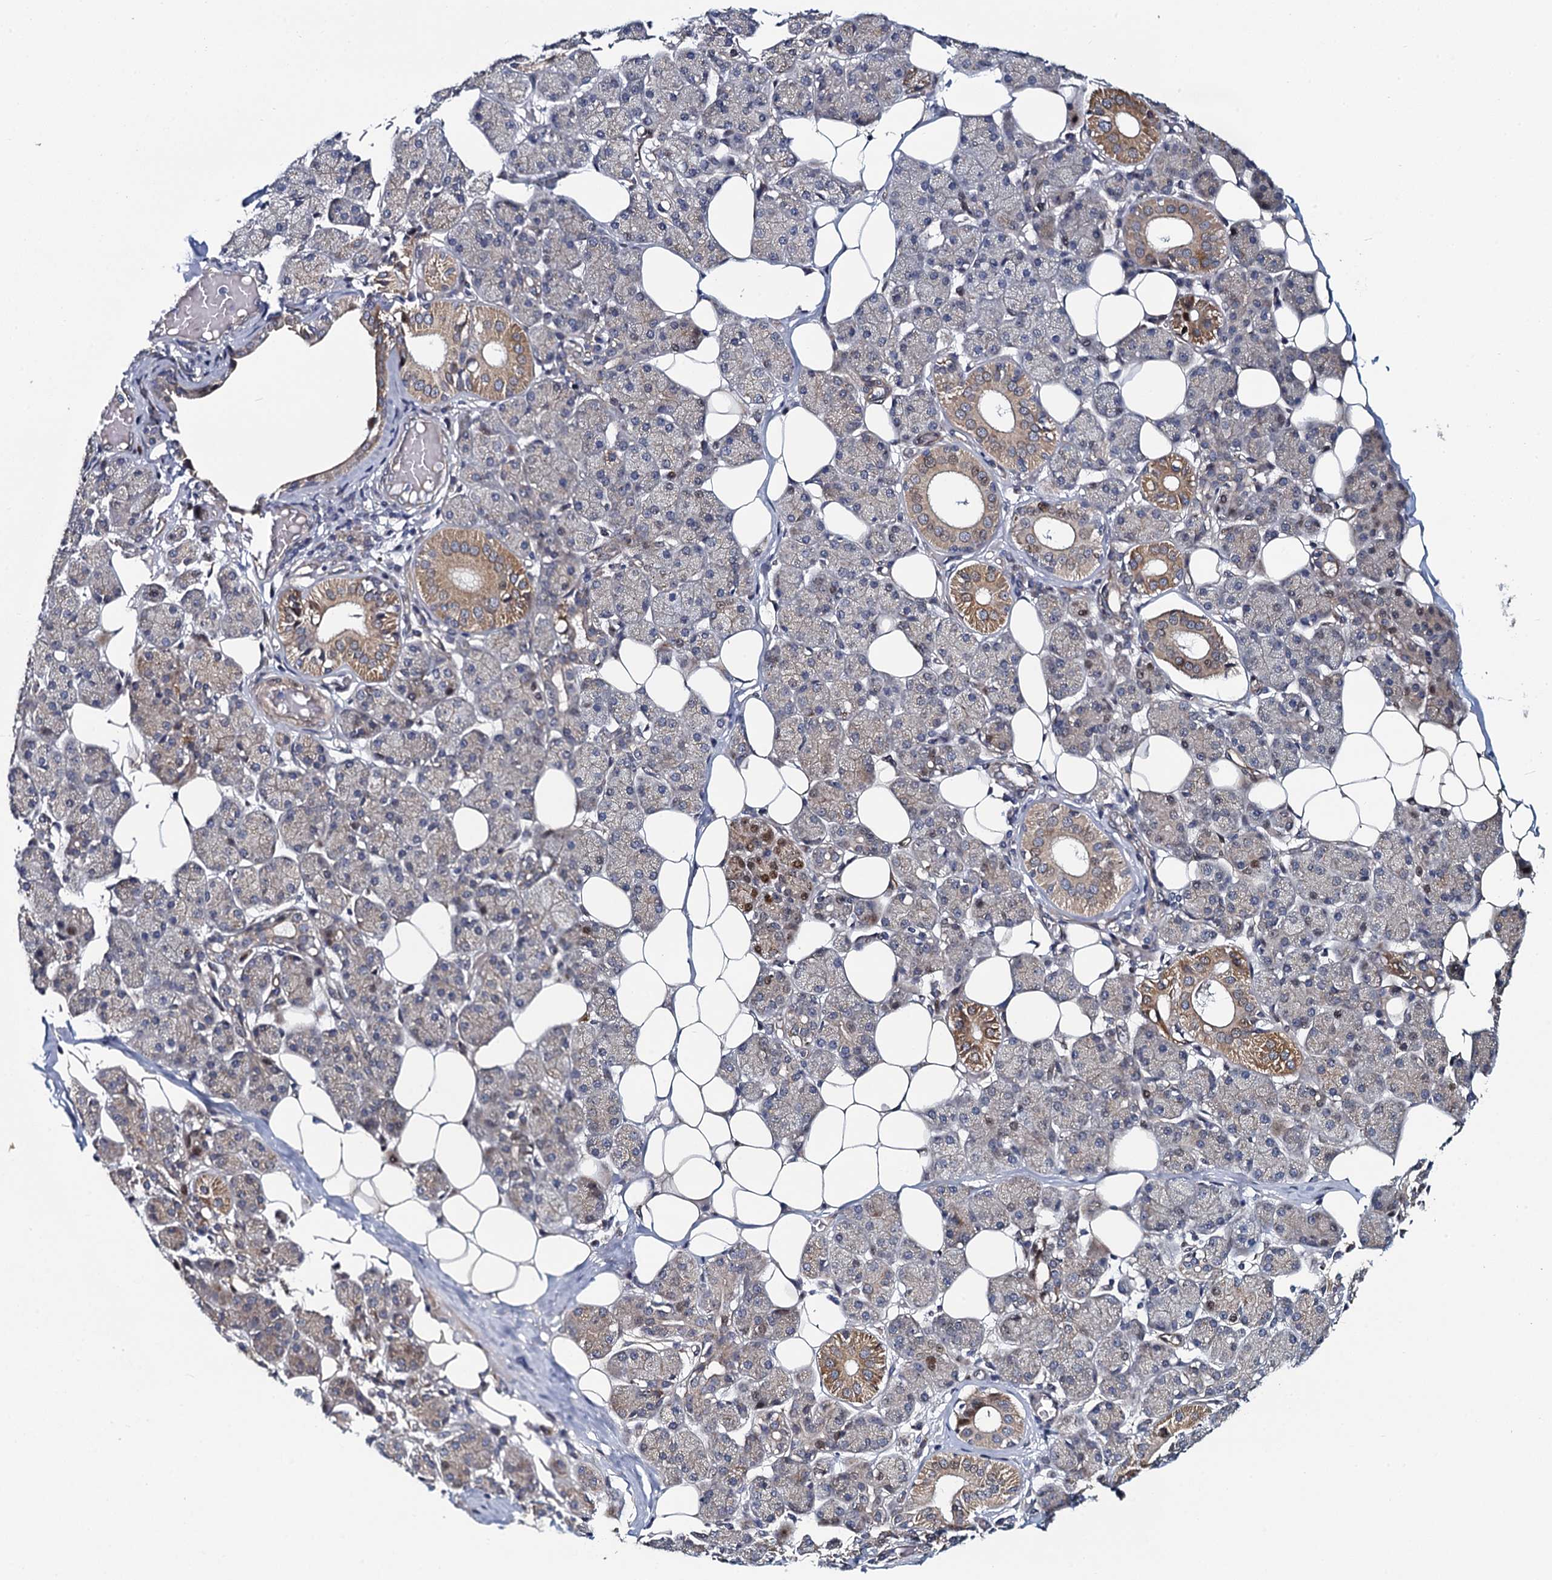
{"staining": {"intensity": "moderate", "quantity": "25%-75%", "location": "cytoplasmic/membranous,nuclear"}, "tissue": "salivary gland", "cell_type": "Glandular cells", "image_type": "normal", "snomed": [{"axis": "morphology", "description": "Normal tissue, NOS"}, {"axis": "topography", "description": "Salivary gland"}], "caption": "IHC histopathology image of unremarkable salivary gland: salivary gland stained using immunohistochemistry shows medium levels of moderate protein expression localized specifically in the cytoplasmic/membranous,nuclear of glandular cells, appearing as a cytoplasmic/membranous,nuclear brown color.", "gene": "KCTD4", "patient": {"sex": "female", "age": 33}}